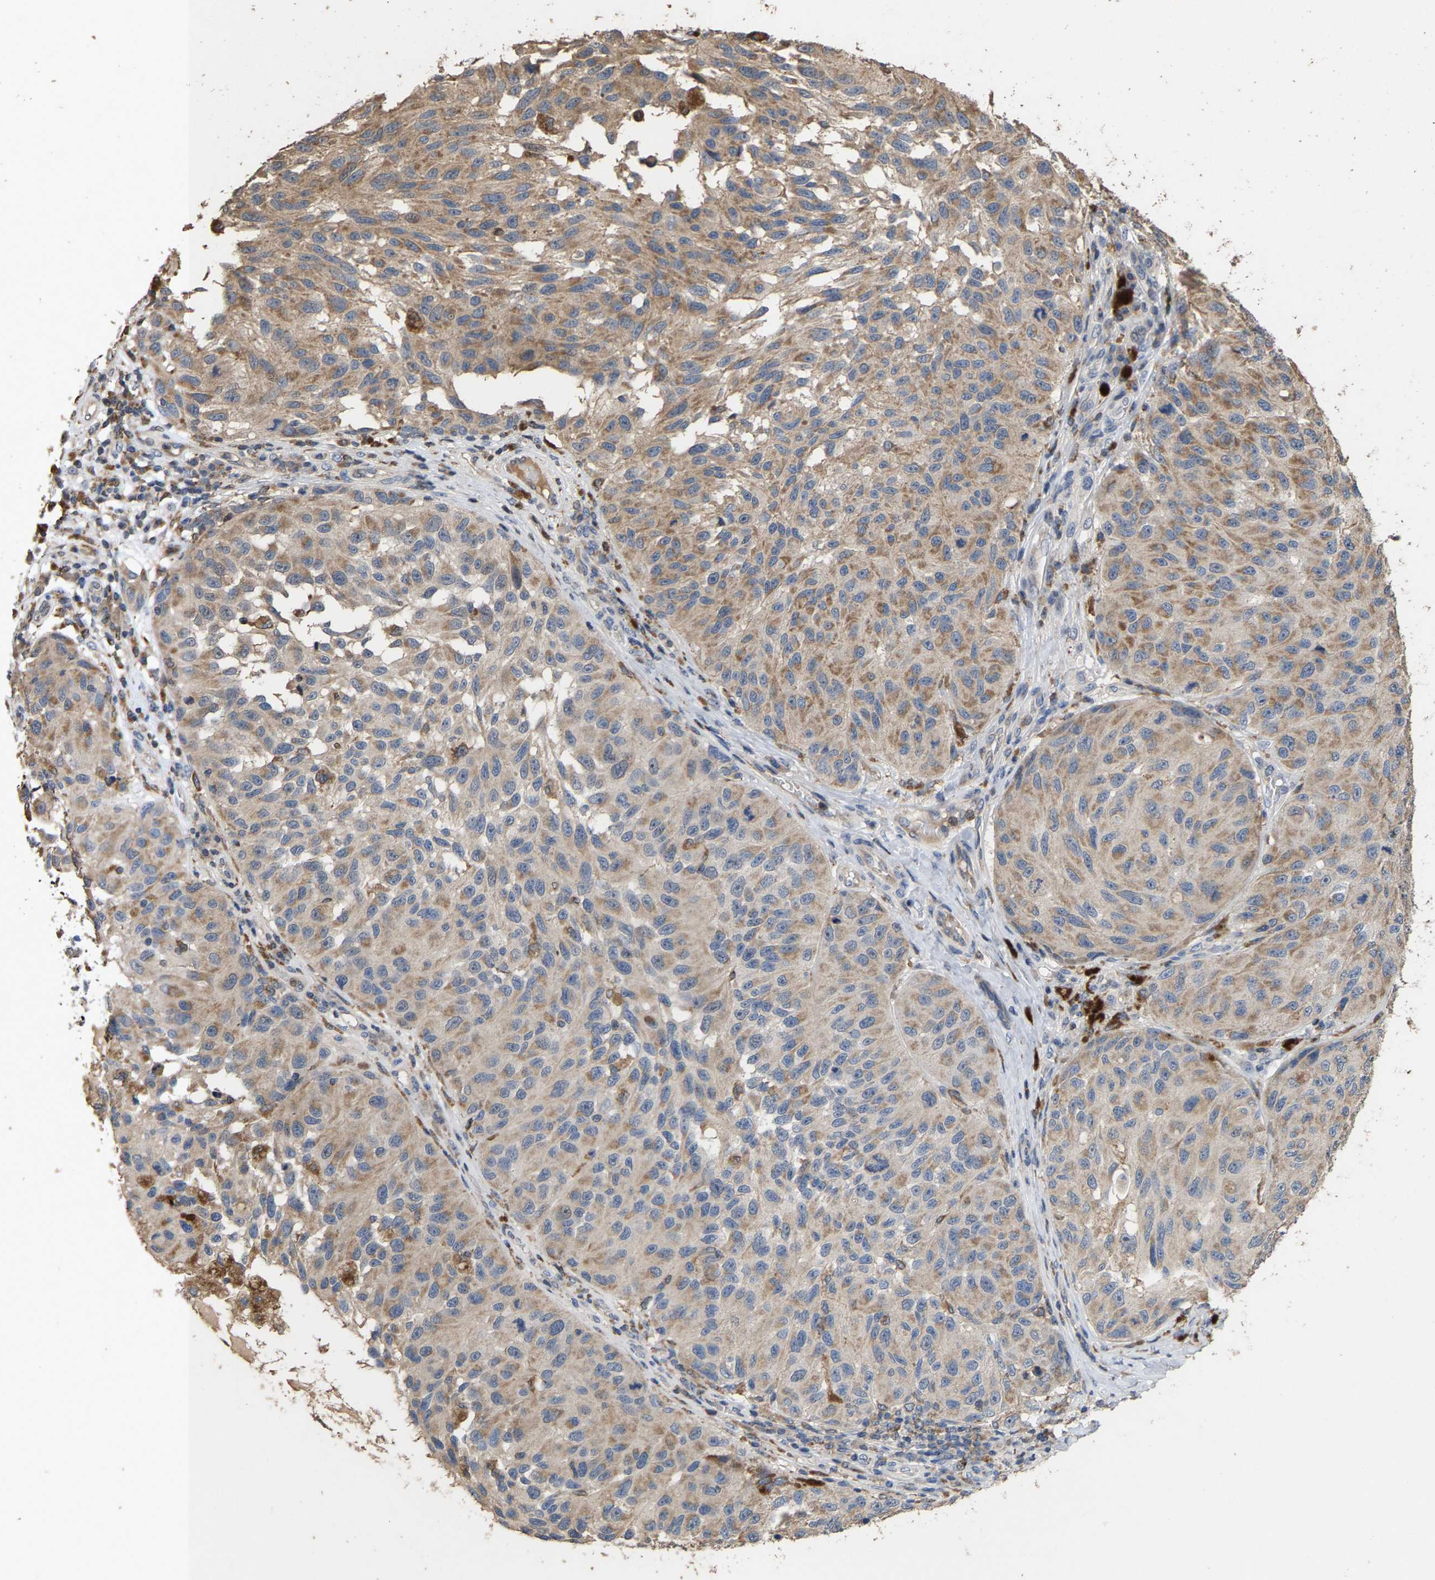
{"staining": {"intensity": "weak", "quantity": ">75%", "location": "cytoplasmic/membranous"}, "tissue": "melanoma", "cell_type": "Tumor cells", "image_type": "cancer", "snomed": [{"axis": "morphology", "description": "Malignant melanoma, NOS"}, {"axis": "topography", "description": "Skin"}], "caption": "IHC photomicrograph of melanoma stained for a protein (brown), which shows low levels of weak cytoplasmic/membranous expression in approximately >75% of tumor cells.", "gene": "TDRKH", "patient": {"sex": "female", "age": 73}}